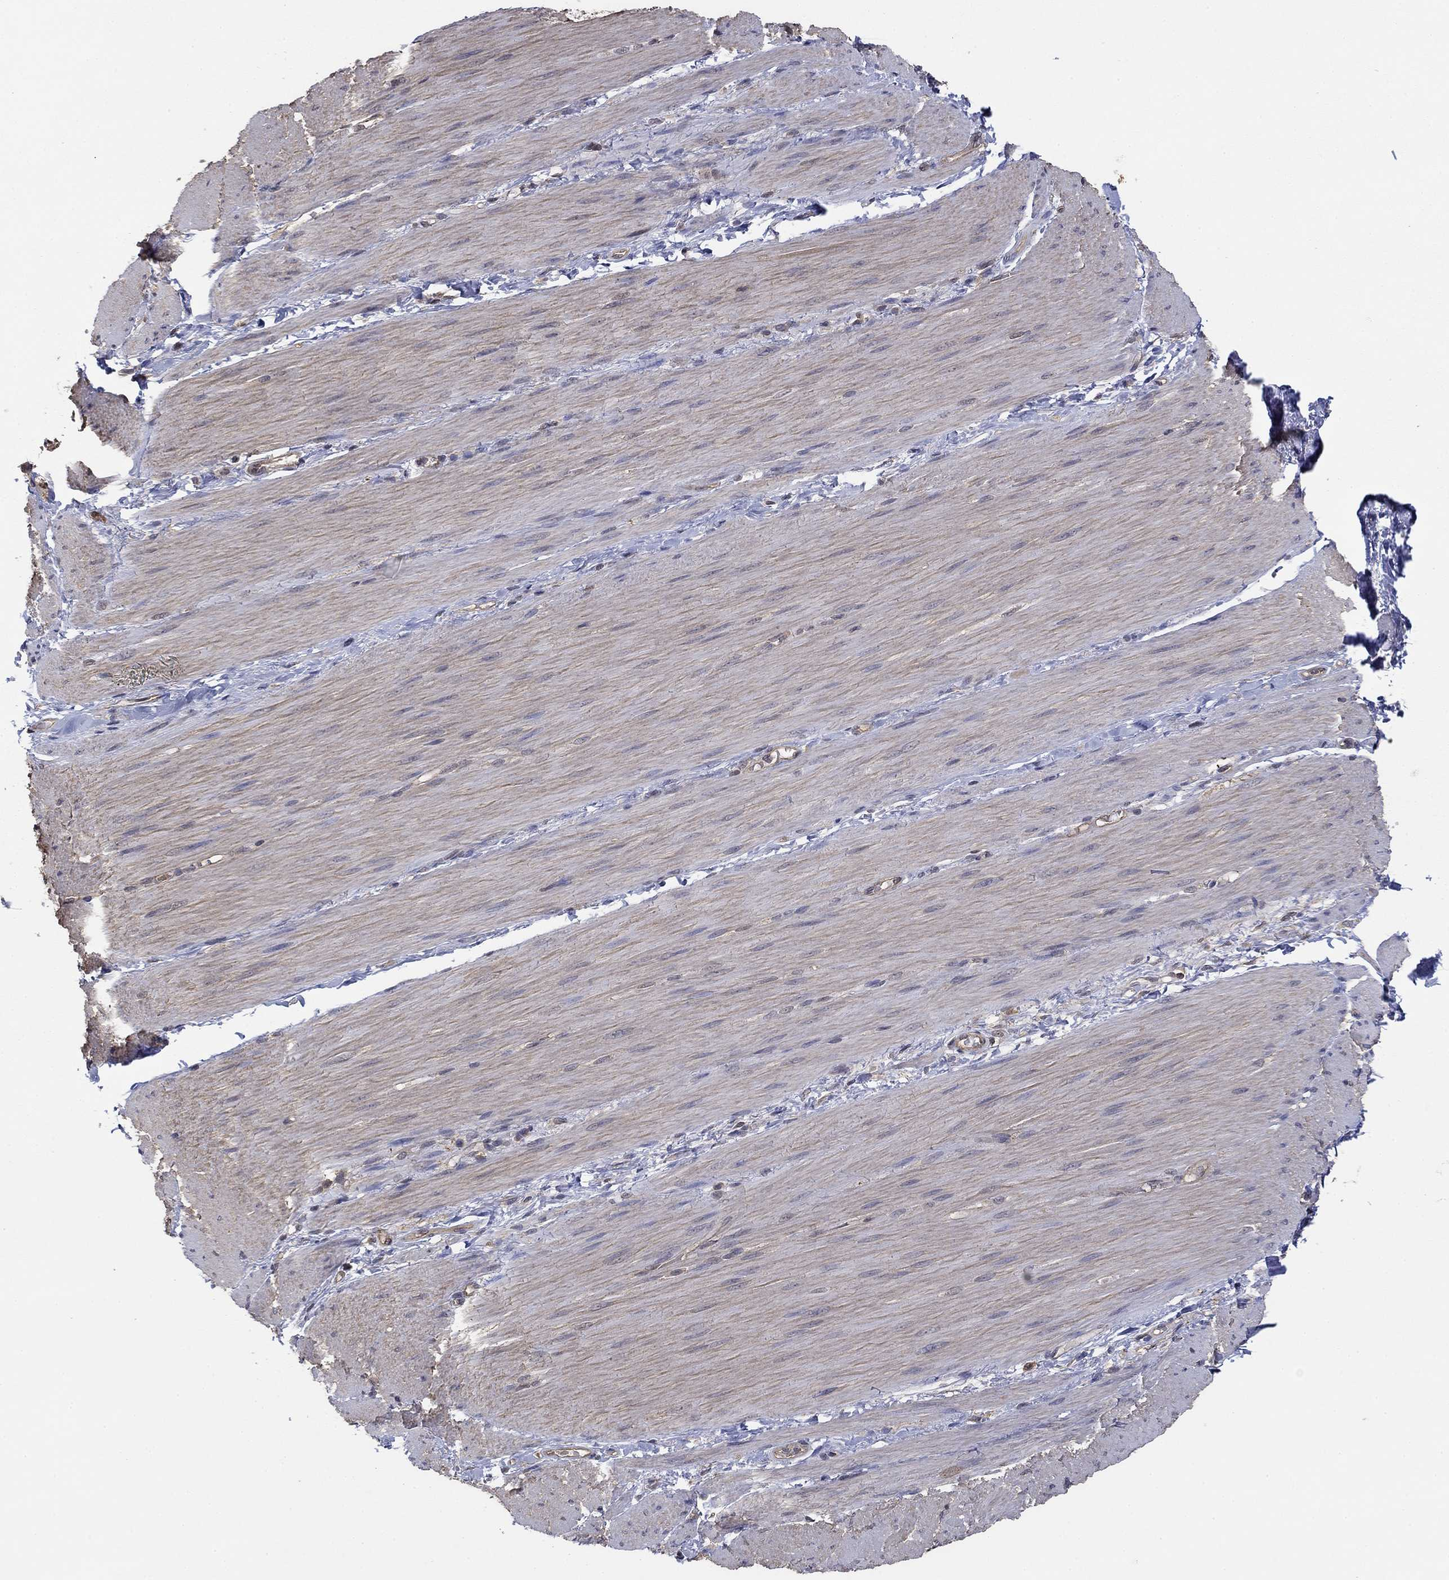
{"staining": {"intensity": "negative", "quantity": "none", "location": "none"}, "tissue": "adipose tissue", "cell_type": "Adipocytes", "image_type": "normal", "snomed": [{"axis": "morphology", "description": "Normal tissue, NOS"}, {"axis": "topography", "description": "Smooth muscle"}, {"axis": "topography", "description": "Duodenum"}, {"axis": "topography", "description": "Peripheral nerve tissue"}], "caption": "Immunohistochemistry (IHC) image of normal adipose tissue stained for a protein (brown), which exhibits no expression in adipocytes.", "gene": "RNF114", "patient": {"sex": "female", "age": 61}}